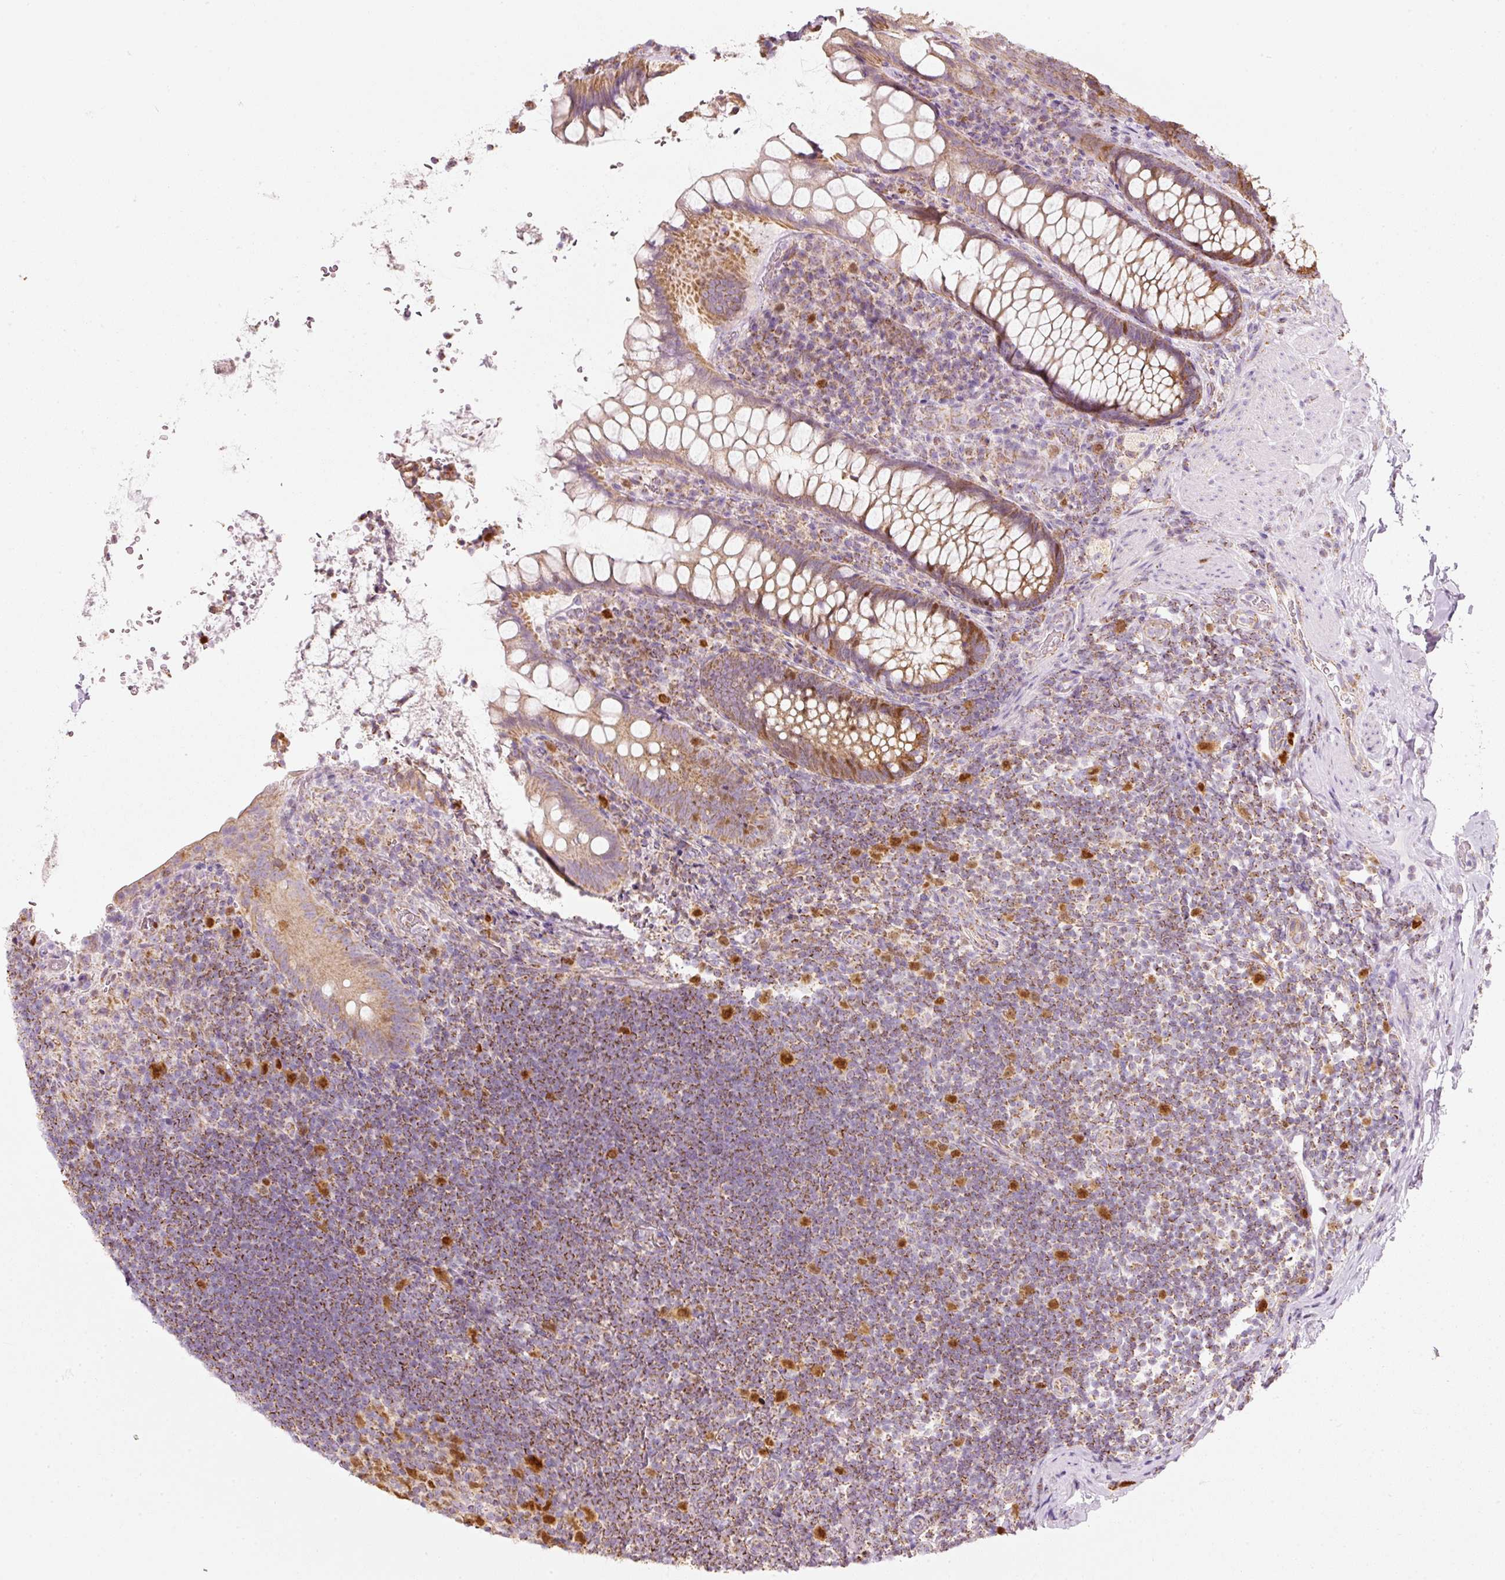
{"staining": {"intensity": "moderate", "quantity": ">75%", "location": "cytoplasmic/membranous,nuclear"}, "tissue": "rectum", "cell_type": "Glandular cells", "image_type": "normal", "snomed": [{"axis": "morphology", "description": "Normal tissue, NOS"}, {"axis": "topography", "description": "Rectum"}], "caption": "This image exhibits unremarkable rectum stained with immunohistochemistry (IHC) to label a protein in brown. The cytoplasmic/membranous,nuclear of glandular cells show moderate positivity for the protein. Nuclei are counter-stained blue.", "gene": "DUT", "patient": {"sex": "female", "age": 69}}